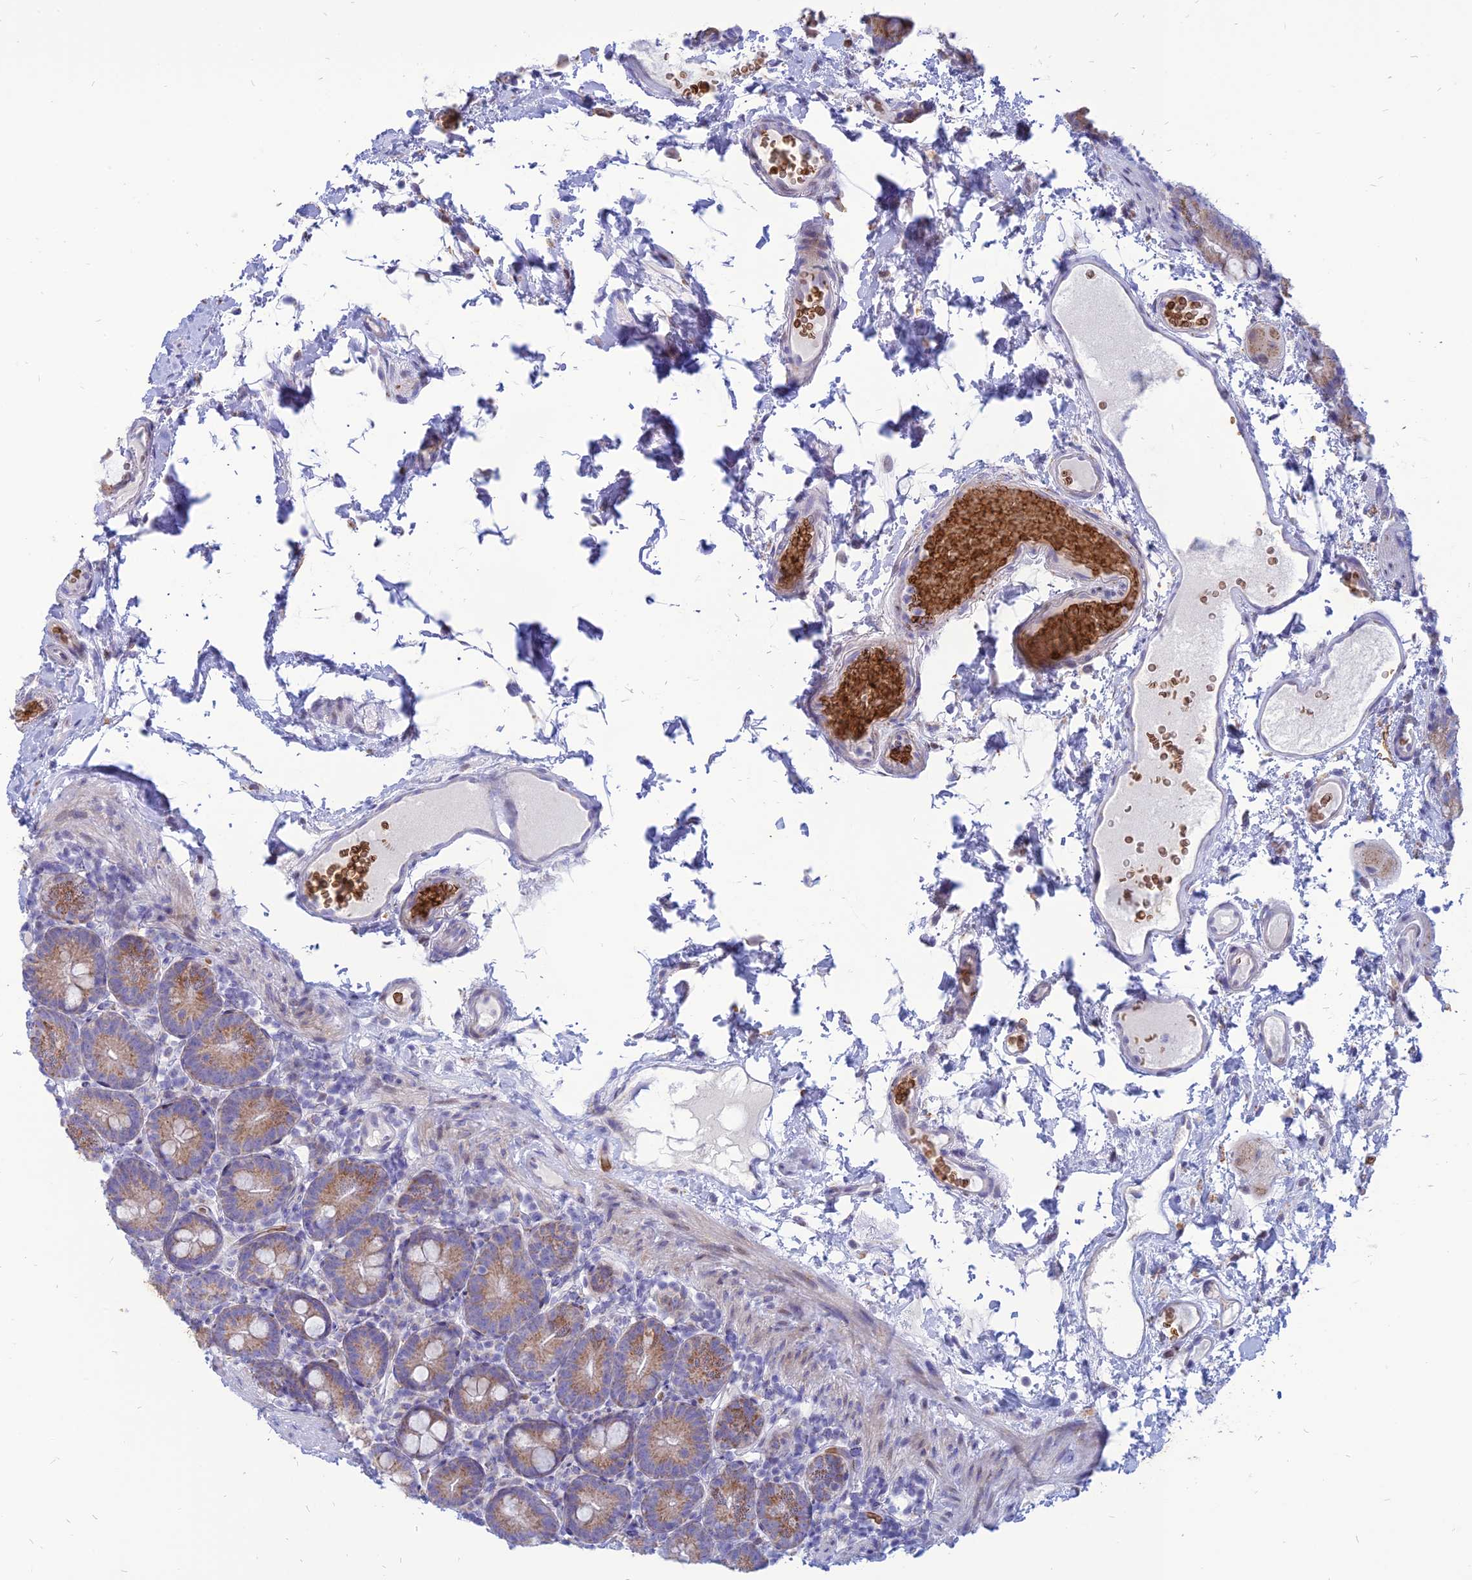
{"staining": {"intensity": "strong", "quantity": "<25%", "location": "cytoplasmic/membranous"}, "tissue": "small intestine", "cell_type": "Glandular cells", "image_type": "normal", "snomed": [{"axis": "morphology", "description": "Normal tissue, NOS"}, {"axis": "topography", "description": "Small intestine"}], "caption": "This image demonstrates IHC staining of normal small intestine, with medium strong cytoplasmic/membranous expression in approximately <25% of glandular cells.", "gene": "HHAT", "patient": {"sex": "female", "age": 68}}